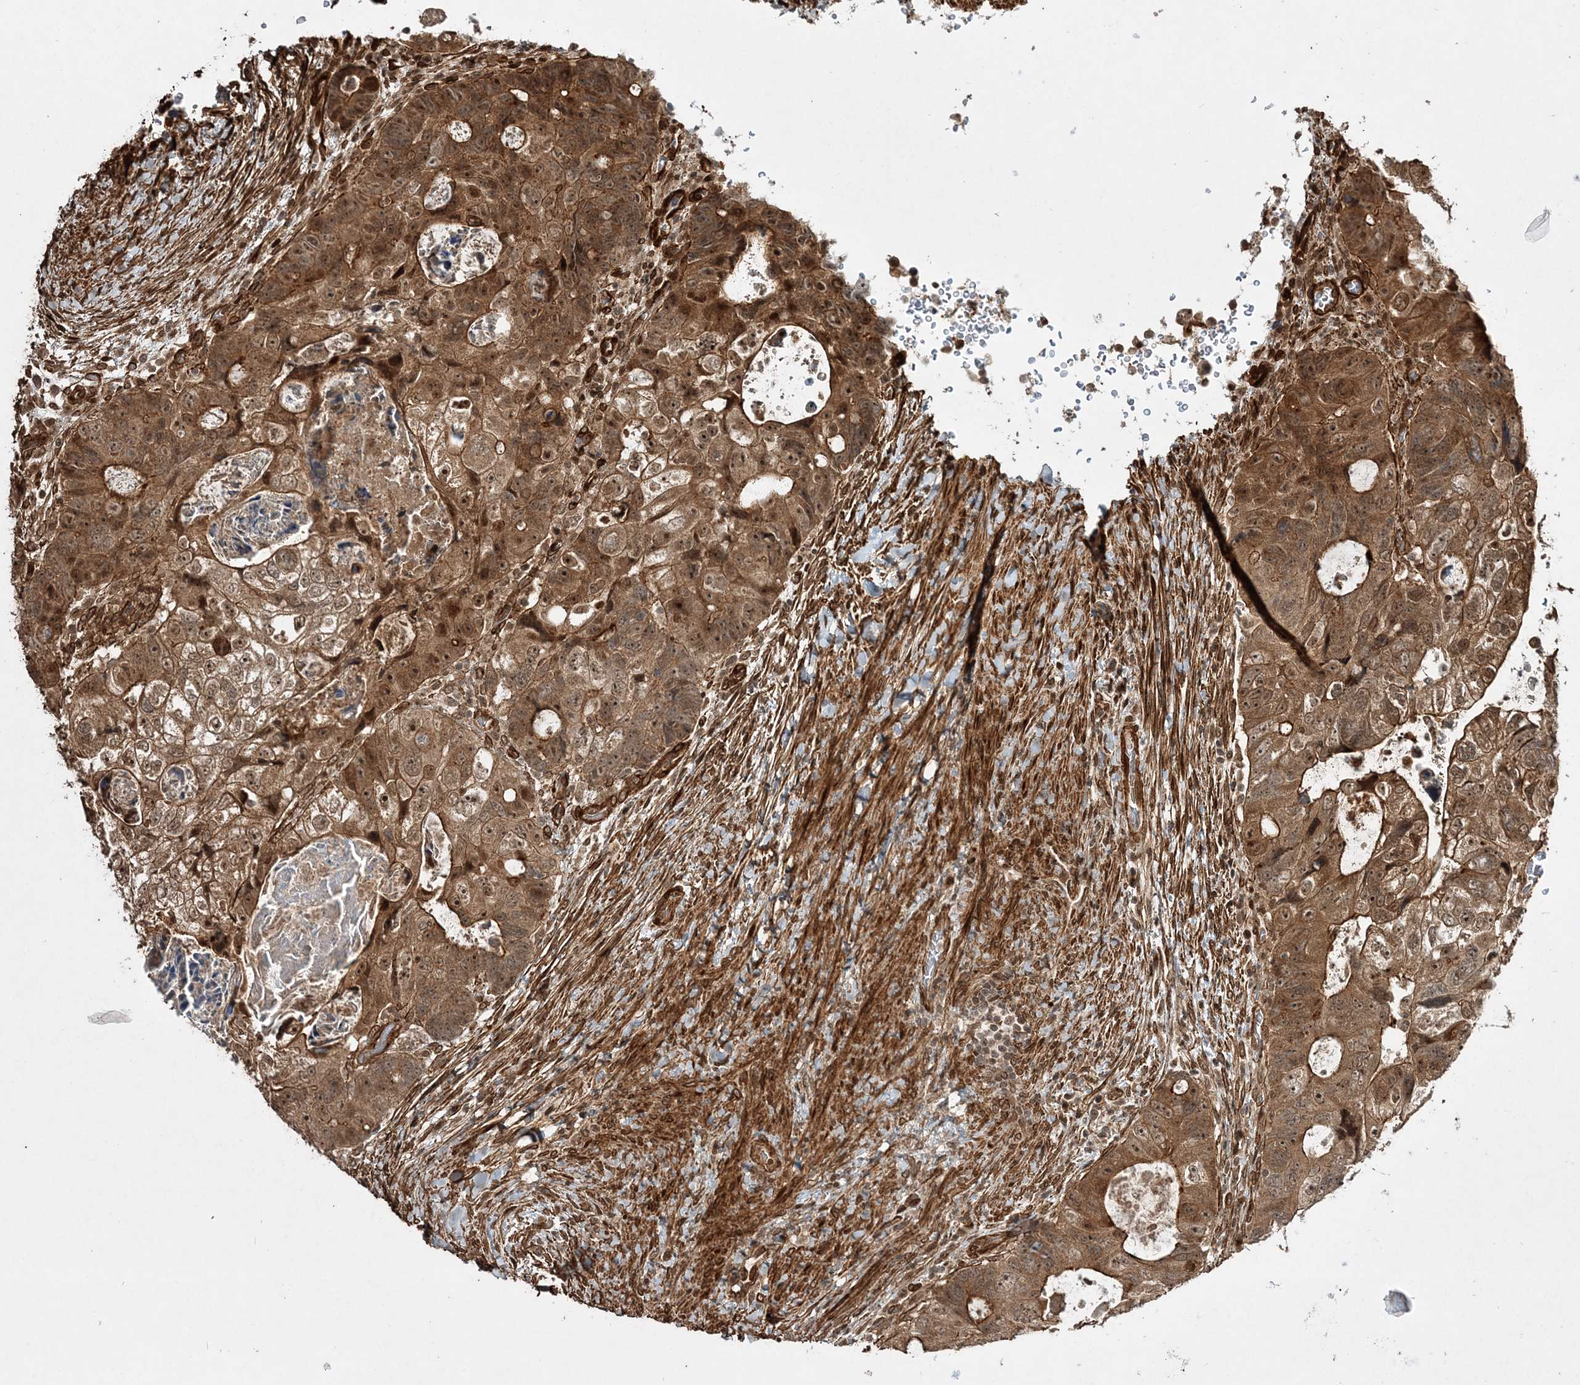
{"staining": {"intensity": "moderate", "quantity": ">75%", "location": "cytoplasmic/membranous,nuclear"}, "tissue": "colorectal cancer", "cell_type": "Tumor cells", "image_type": "cancer", "snomed": [{"axis": "morphology", "description": "Adenocarcinoma, NOS"}, {"axis": "topography", "description": "Rectum"}], "caption": "Adenocarcinoma (colorectal) stained with a protein marker exhibits moderate staining in tumor cells.", "gene": "ETAA1", "patient": {"sex": "male", "age": 59}}